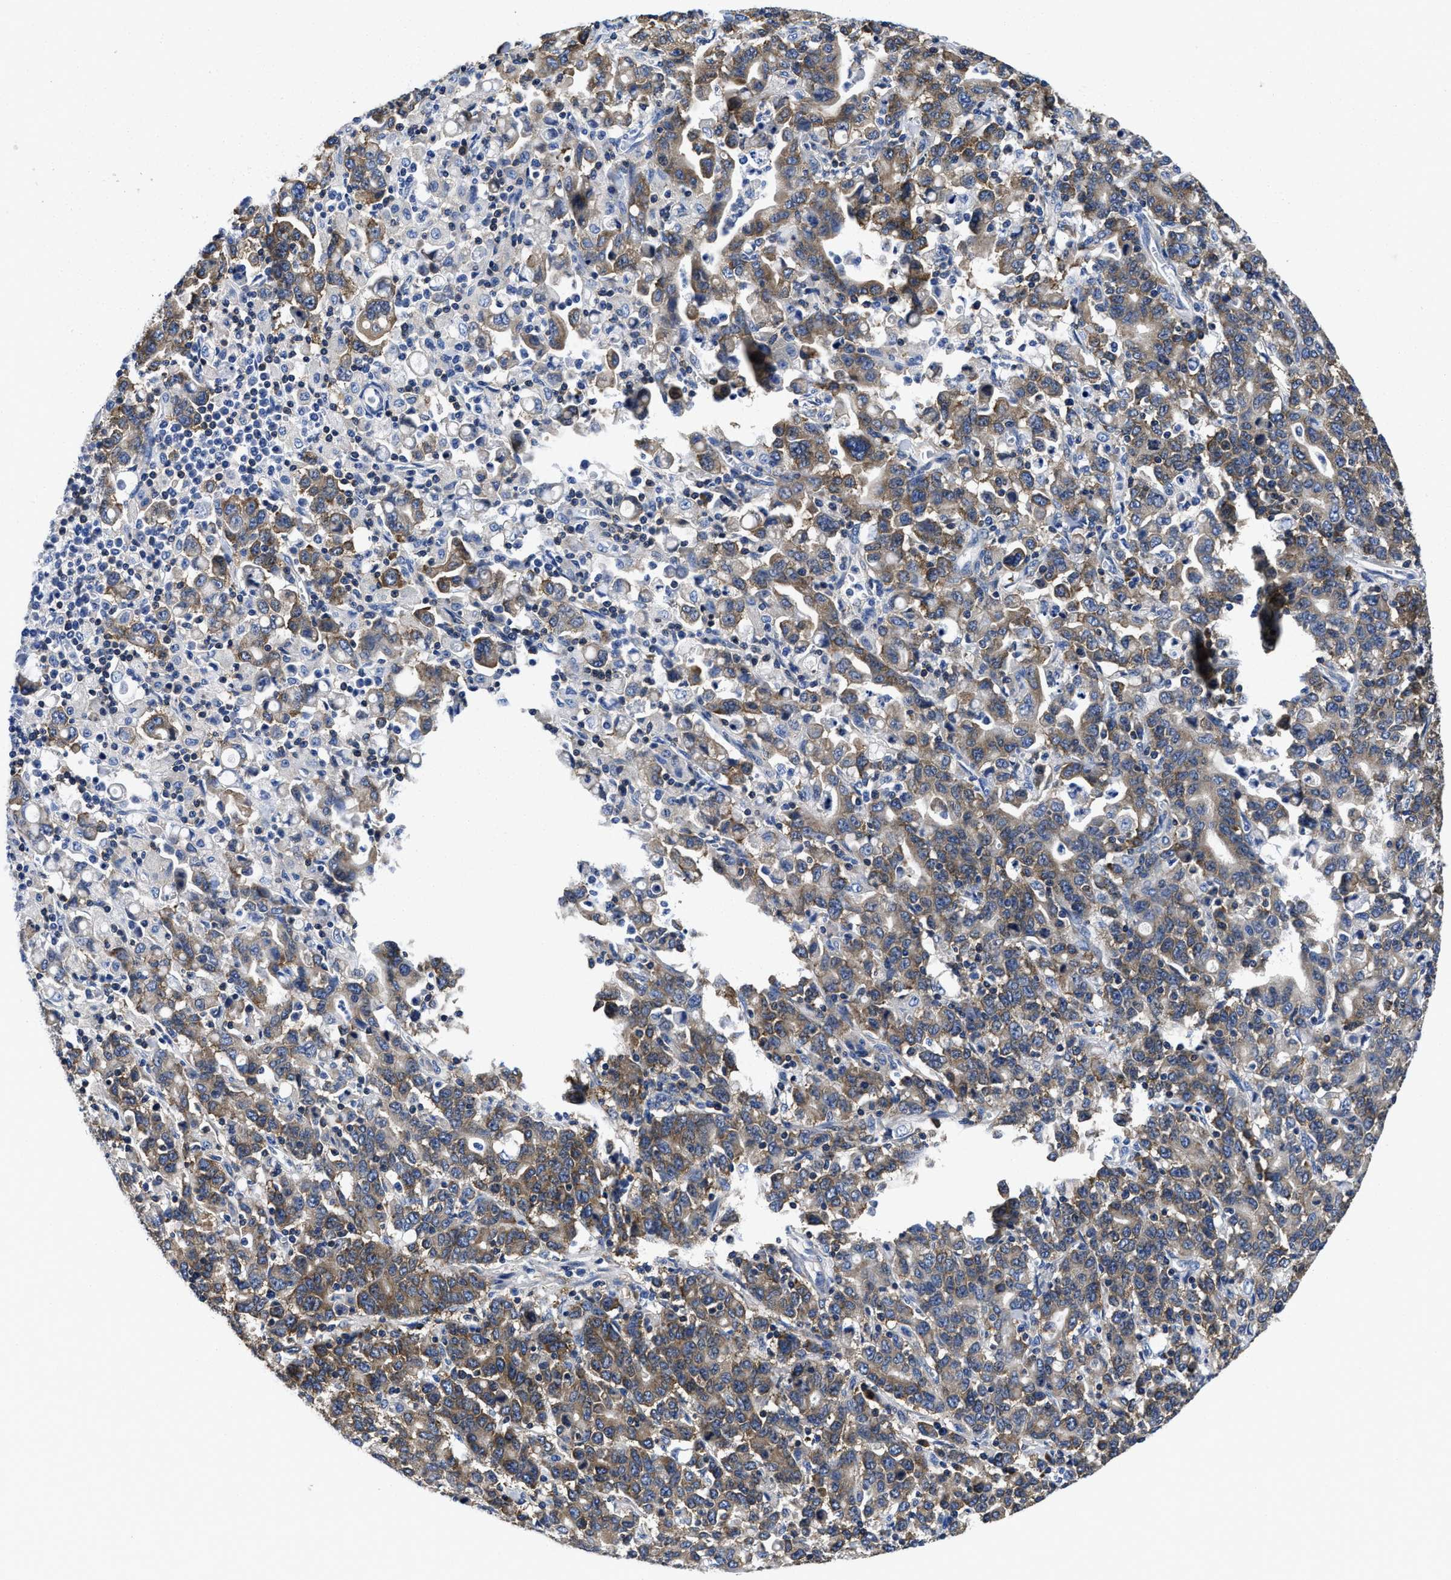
{"staining": {"intensity": "moderate", "quantity": ">75%", "location": "cytoplasmic/membranous"}, "tissue": "stomach cancer", "cell_type": "Tumor cells", "image_type": "cancer", "snomed": [{"axis": "morphology", "description": "Adenocarcinoma, NOS"}, {"axis": "topography", "description": "Stomach, upper"}], "caption": "Immunohistochemistry (IHC) photomicrograph of neoplastic tissue: human stomach cancer (adenocarcinoma) stained using immunohistochemistry (IHC) reveals medium levels of moderate protein expression localized specifically in the cytoplasmic/membranous of tumor cells, appearing as a cytoplasmic/membranous brown color.", "gene": "YARS1", "patient": {"sex": "male", "age": 69}}